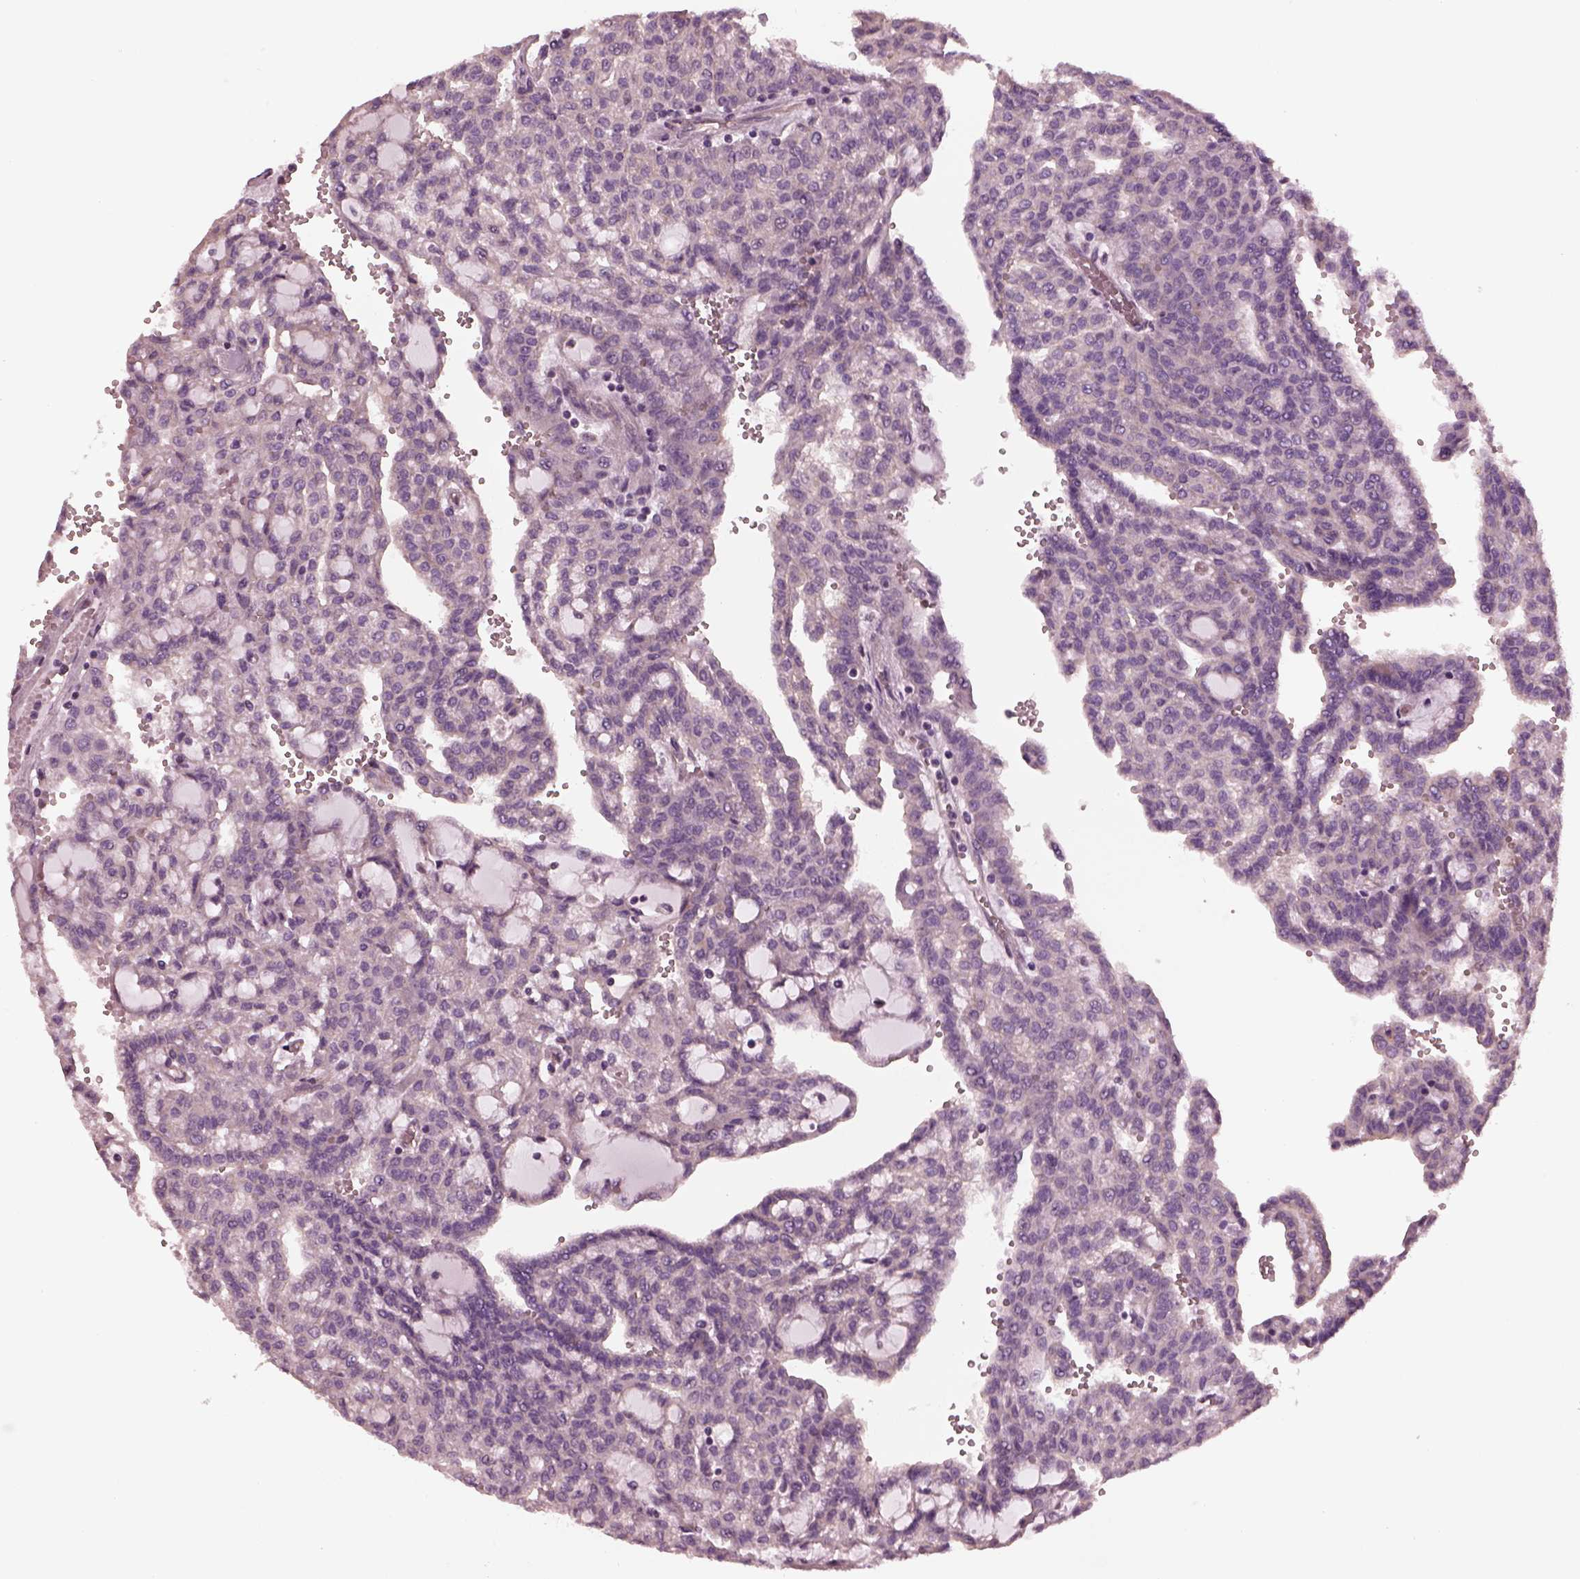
{"staining": {"intensity": "negative", "quantity": "none", "location": "none"}, "tissue": "renal cancer", "cell_type": "Tumor cells", "image_type": "cancer", "snomed": [{"axis": "morphology", "description": "Adenocarcinoma, NOS"}, {"axis": "topography", "description": "Kidney"}], "caption": "DAB immunohistochemical staining of human renal cancer (adenocarcinoma) reveals no significant positivity in tumor cells.", "gene": "ODAD1", "patient": {"sex": "male", "age": 63}}